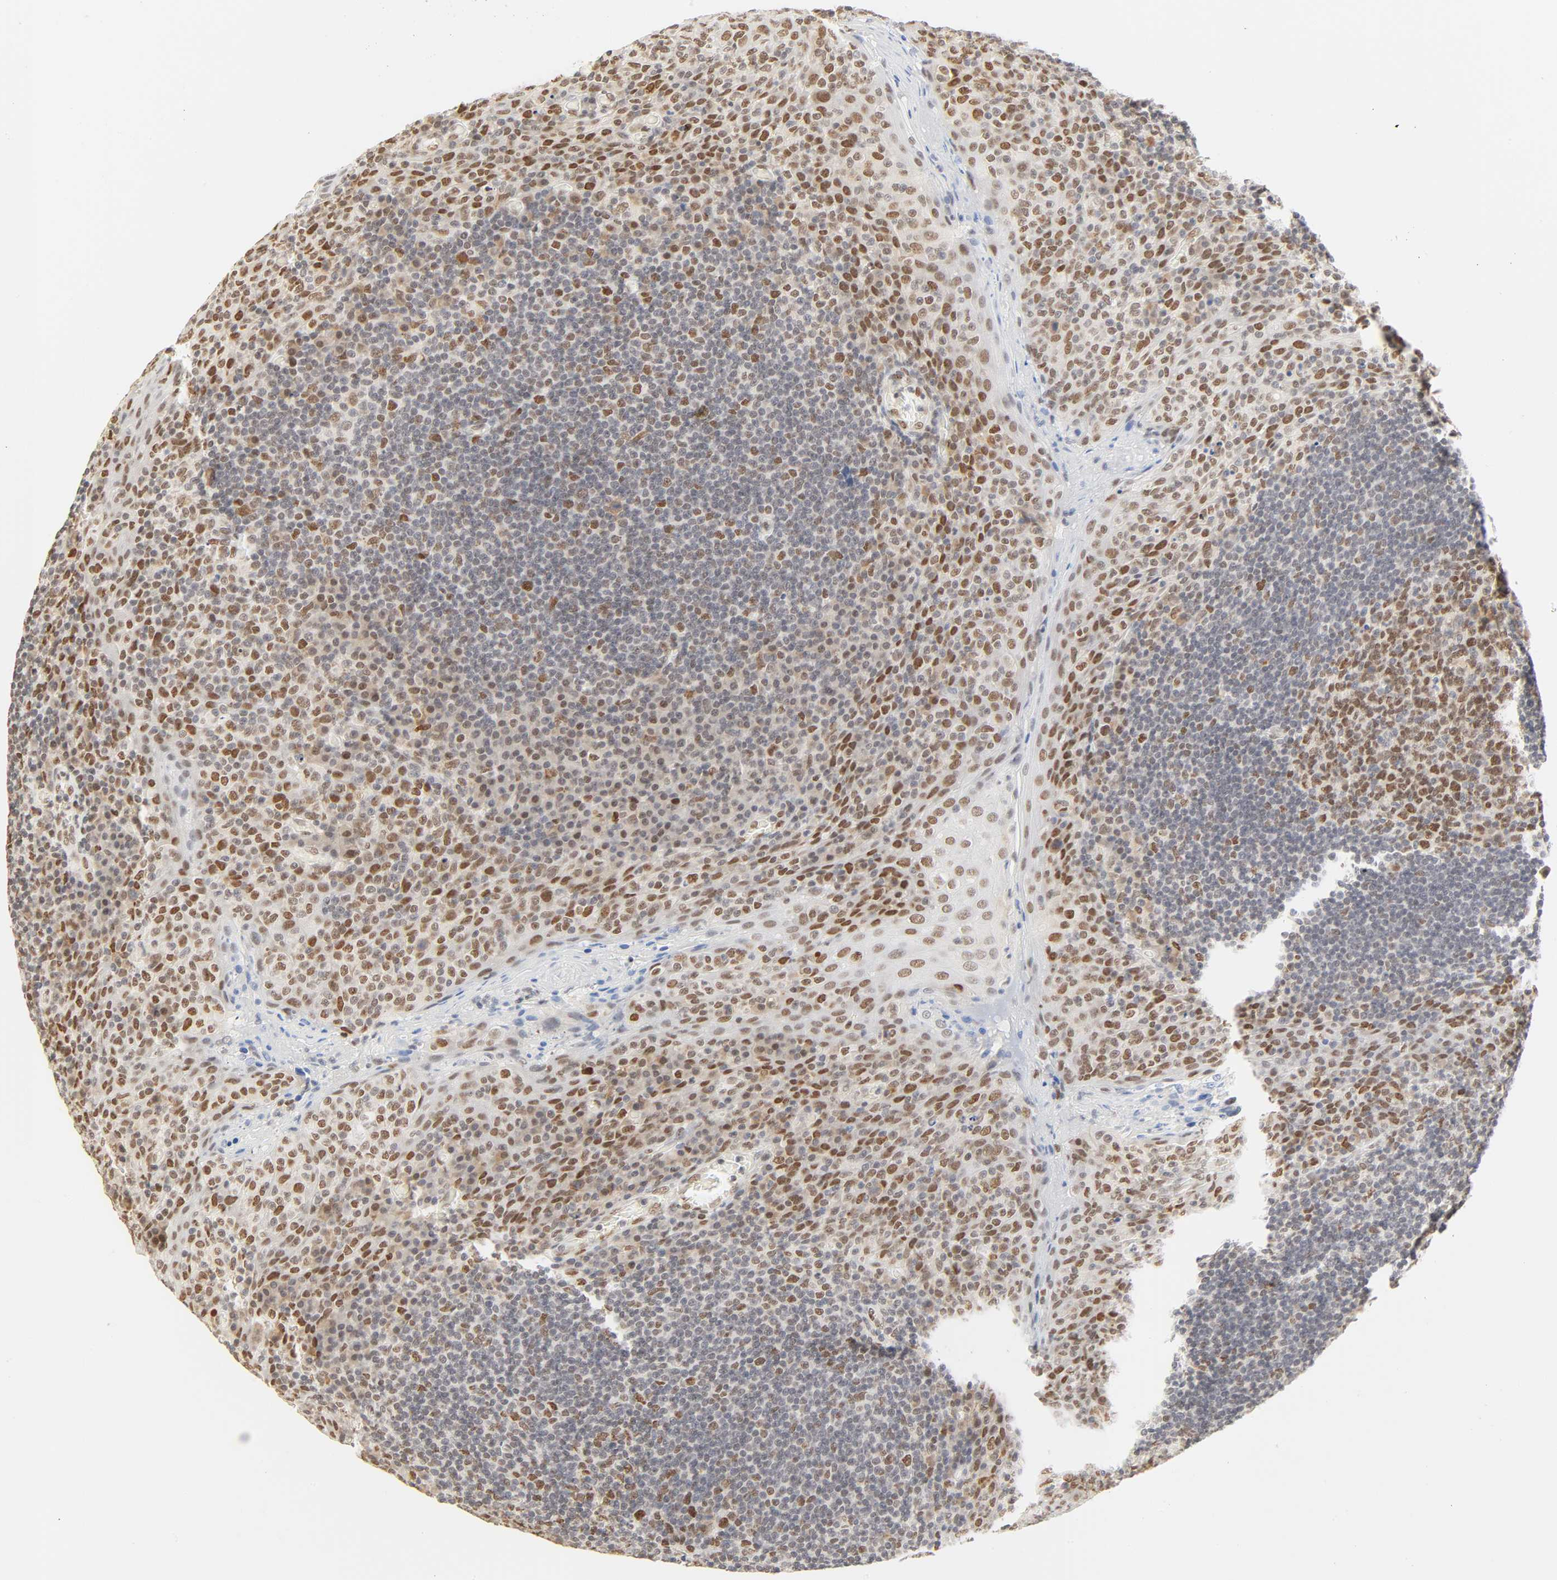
{"staining": {"intensity": "strong", "quantity": ">75%", "location": "nuclear"}, "tissue": "tonsil", "cell_type": "Germinal center cells", "image_type": "normal", "snomed": [{"axis": "morphology", "description": "Normal tissue, NOS"}, {"axis": "topography", "description": "Tonsil"}], "caption": "Protein analysis of benign tonsil shows strong nuclear staining in approximately >75% of germinal center cells. The staining is performed using DAB (3,3'-diaminobenzidine) brown chromogen to label protein expression. The nuclei are counter-stained blue using hematoxylin.", "gene": "DAZAP1", "patient": {"sex": "male", "age": 17}}